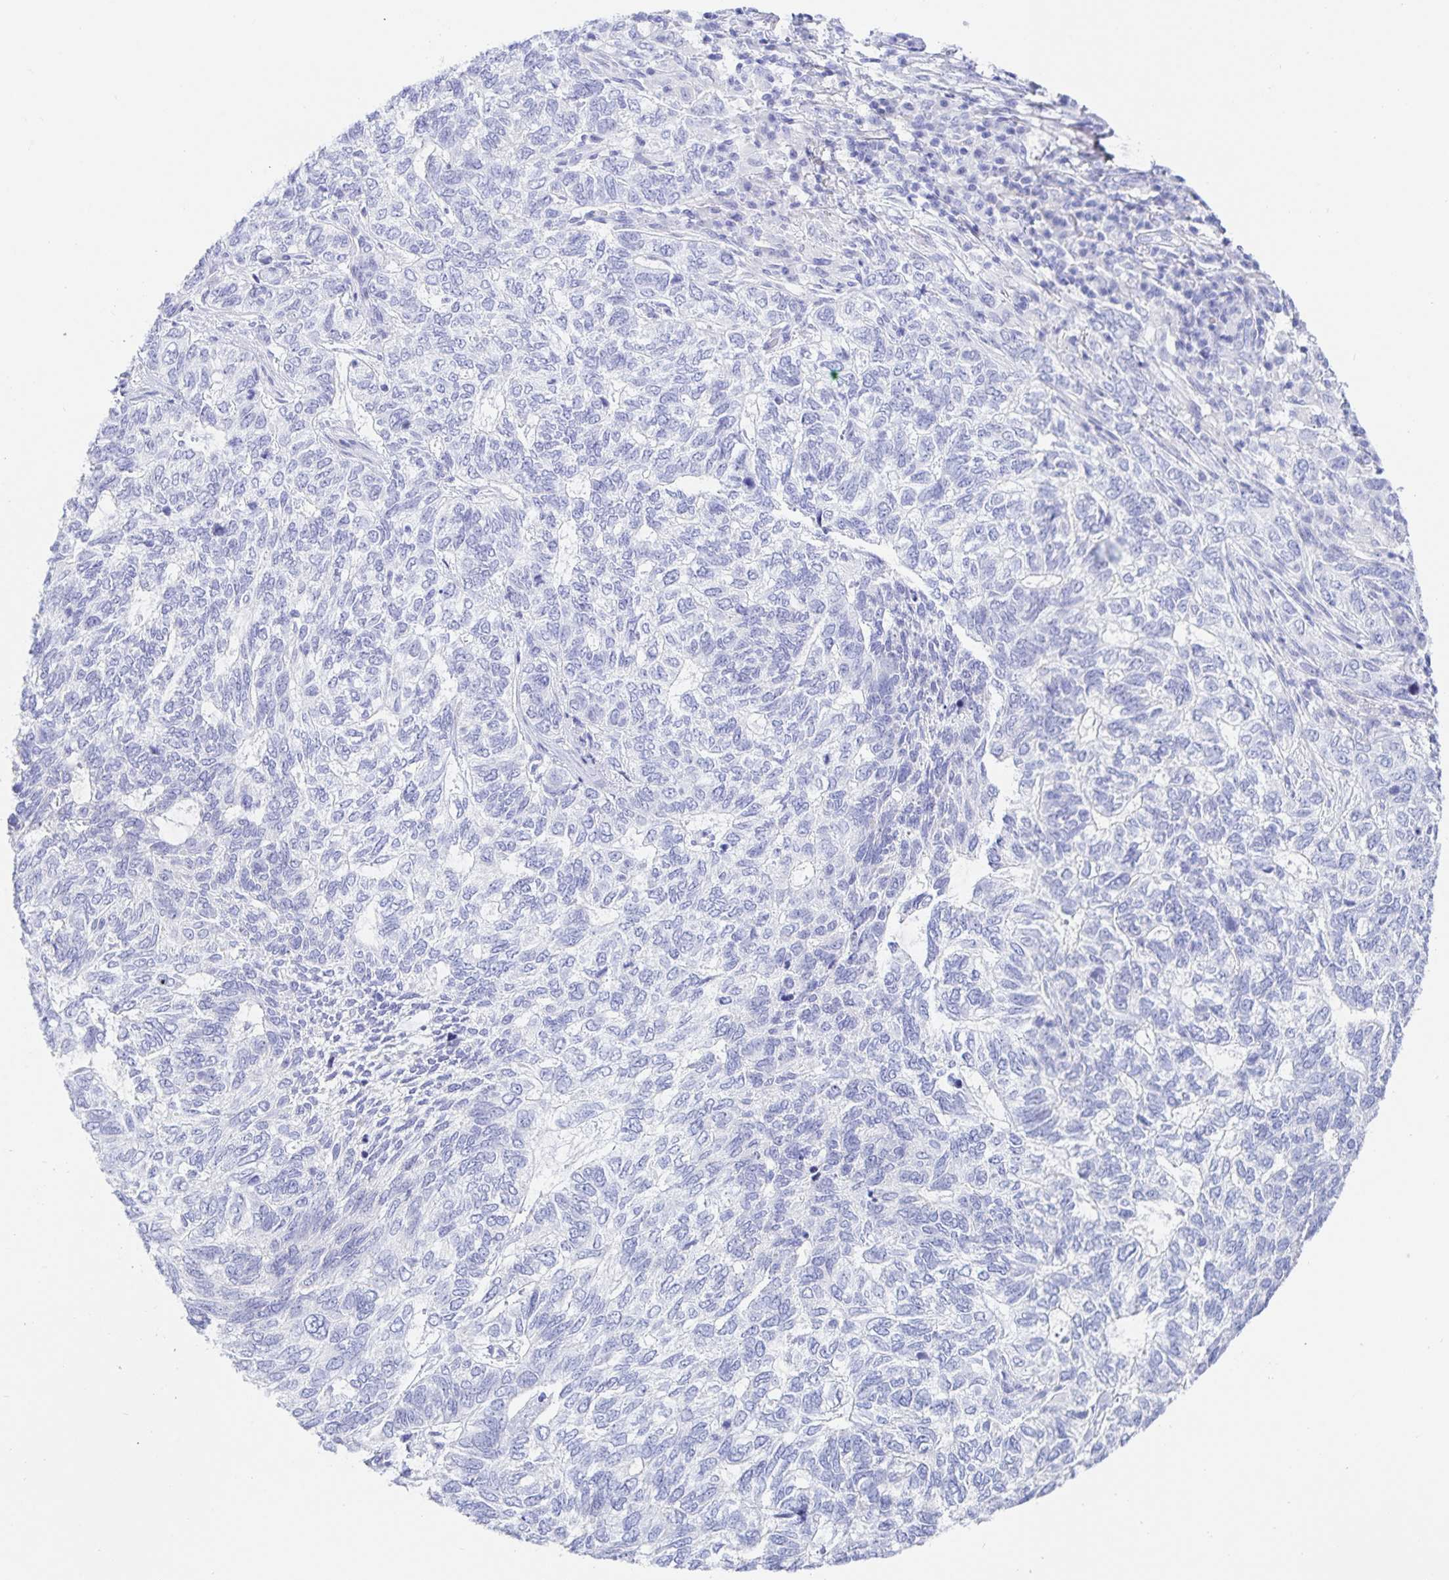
{"staining": {"intensity": "negative", "quantity": "none", "location": "none"}, "tissue": "skin cancer", "cell_type": "Tumor cells", "image_type": "cancer", "snomed": [{"axis": "morphology", "description": "Basal cell carcinoma"}, {"axis": "topography", "description": "Skin"}], "caption": "Immunohistochemical staining of skin cancer (basal cell carcinoma) demonstrates no significant positivity in tumor cells.", "gene": "KCNH6", "patient": {"sex": "female", "age": 65}}